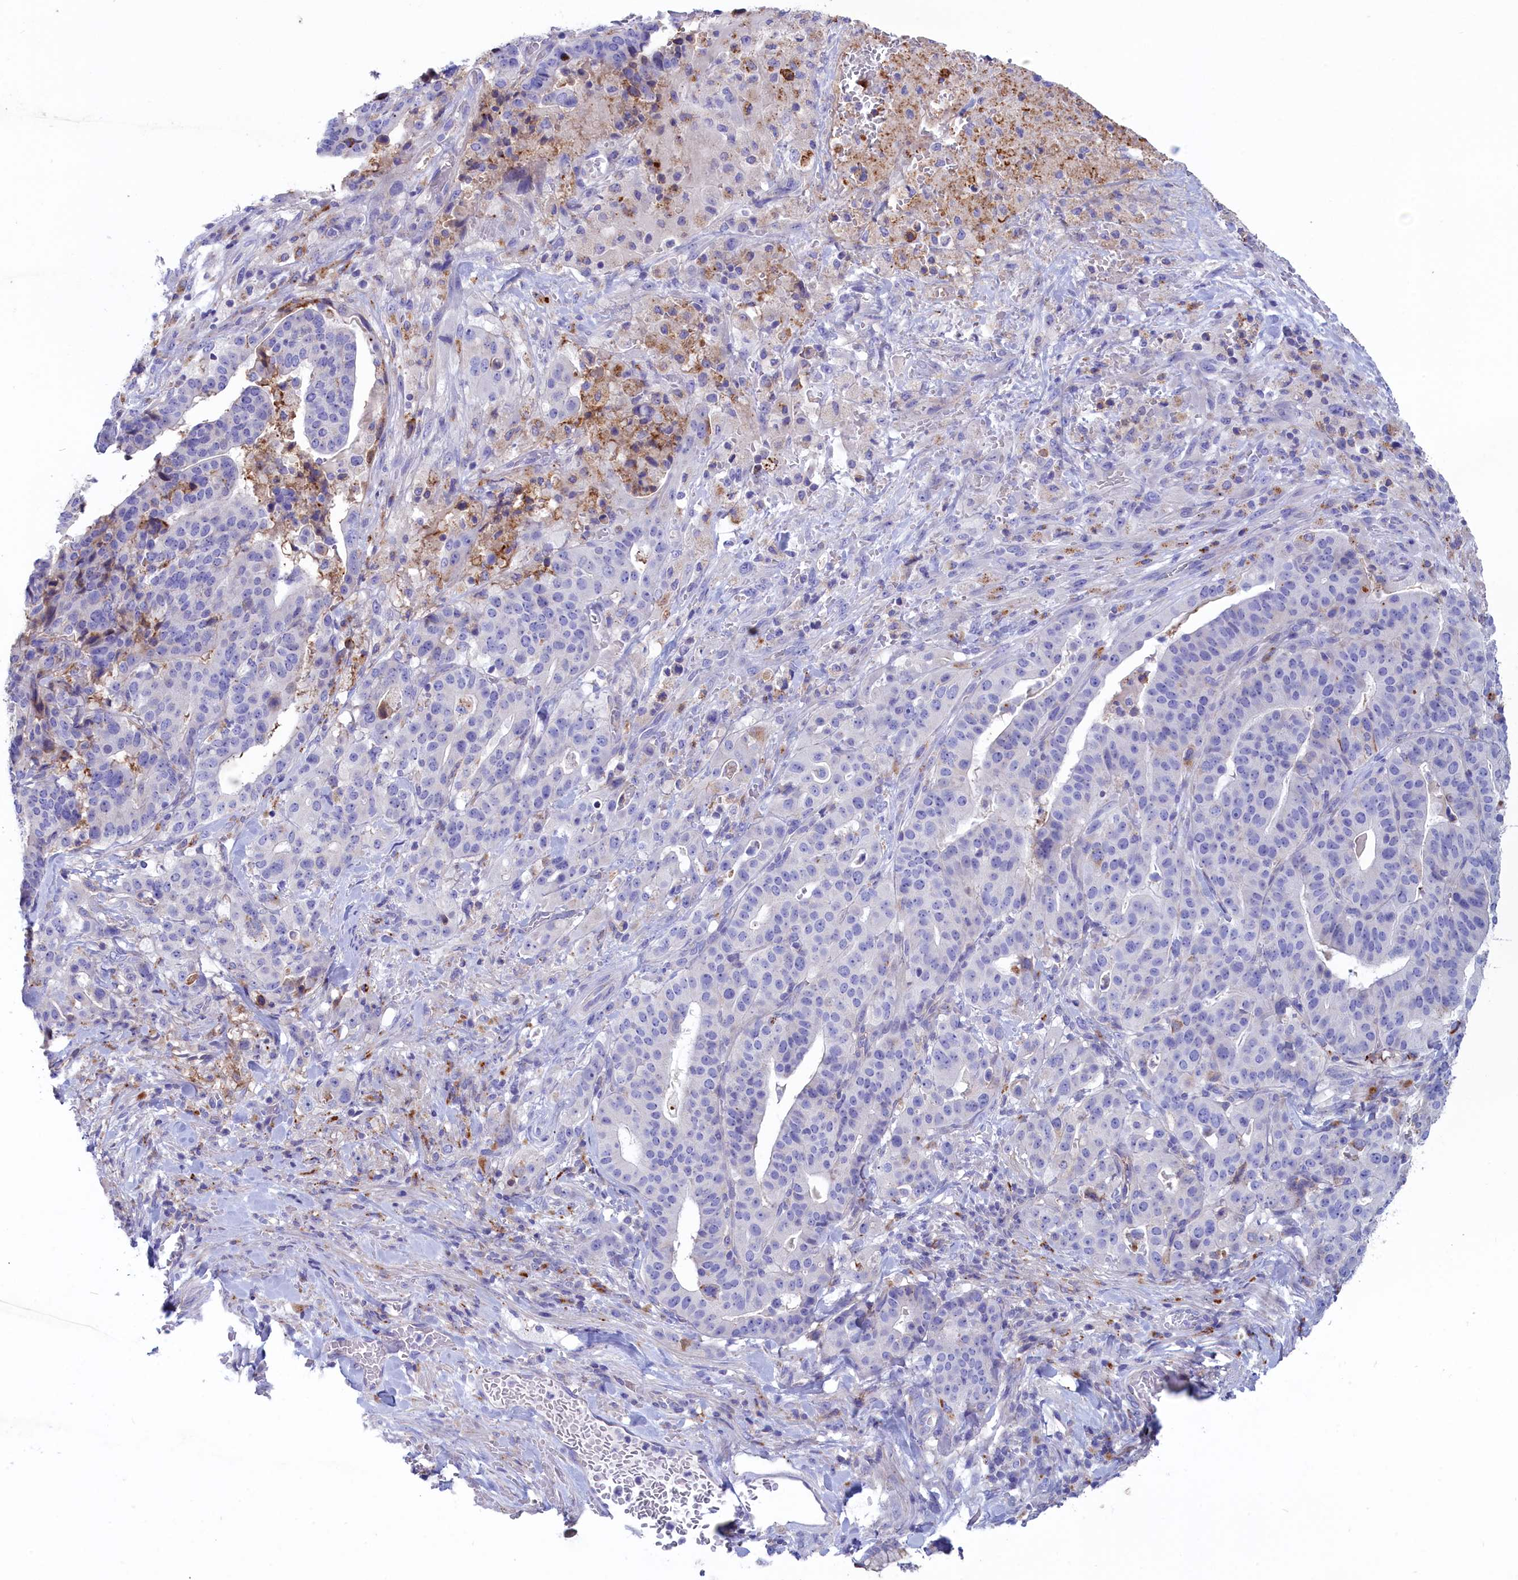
{"staining": {"intensity": "negative", "quantity": "none", "location": "none"}, "tissue": "stomach cancer", "cell_type": "Tumor cells", "image_type": "cancer", "snomed": [{"axis": "morphology", "description": "Adenocarcinoma, NOS"}, {"axis": "topography", "description": "Stomach"}], "caption": "Immunohistochemistry (IHC) photomicrograph of human stomach cancer (adenocarcinoma) stained for a protein (brown), which demonstrates no positivity in tumor cells.", "gene": "WDR6", "patient": {"sex": "male", "age": 48}}